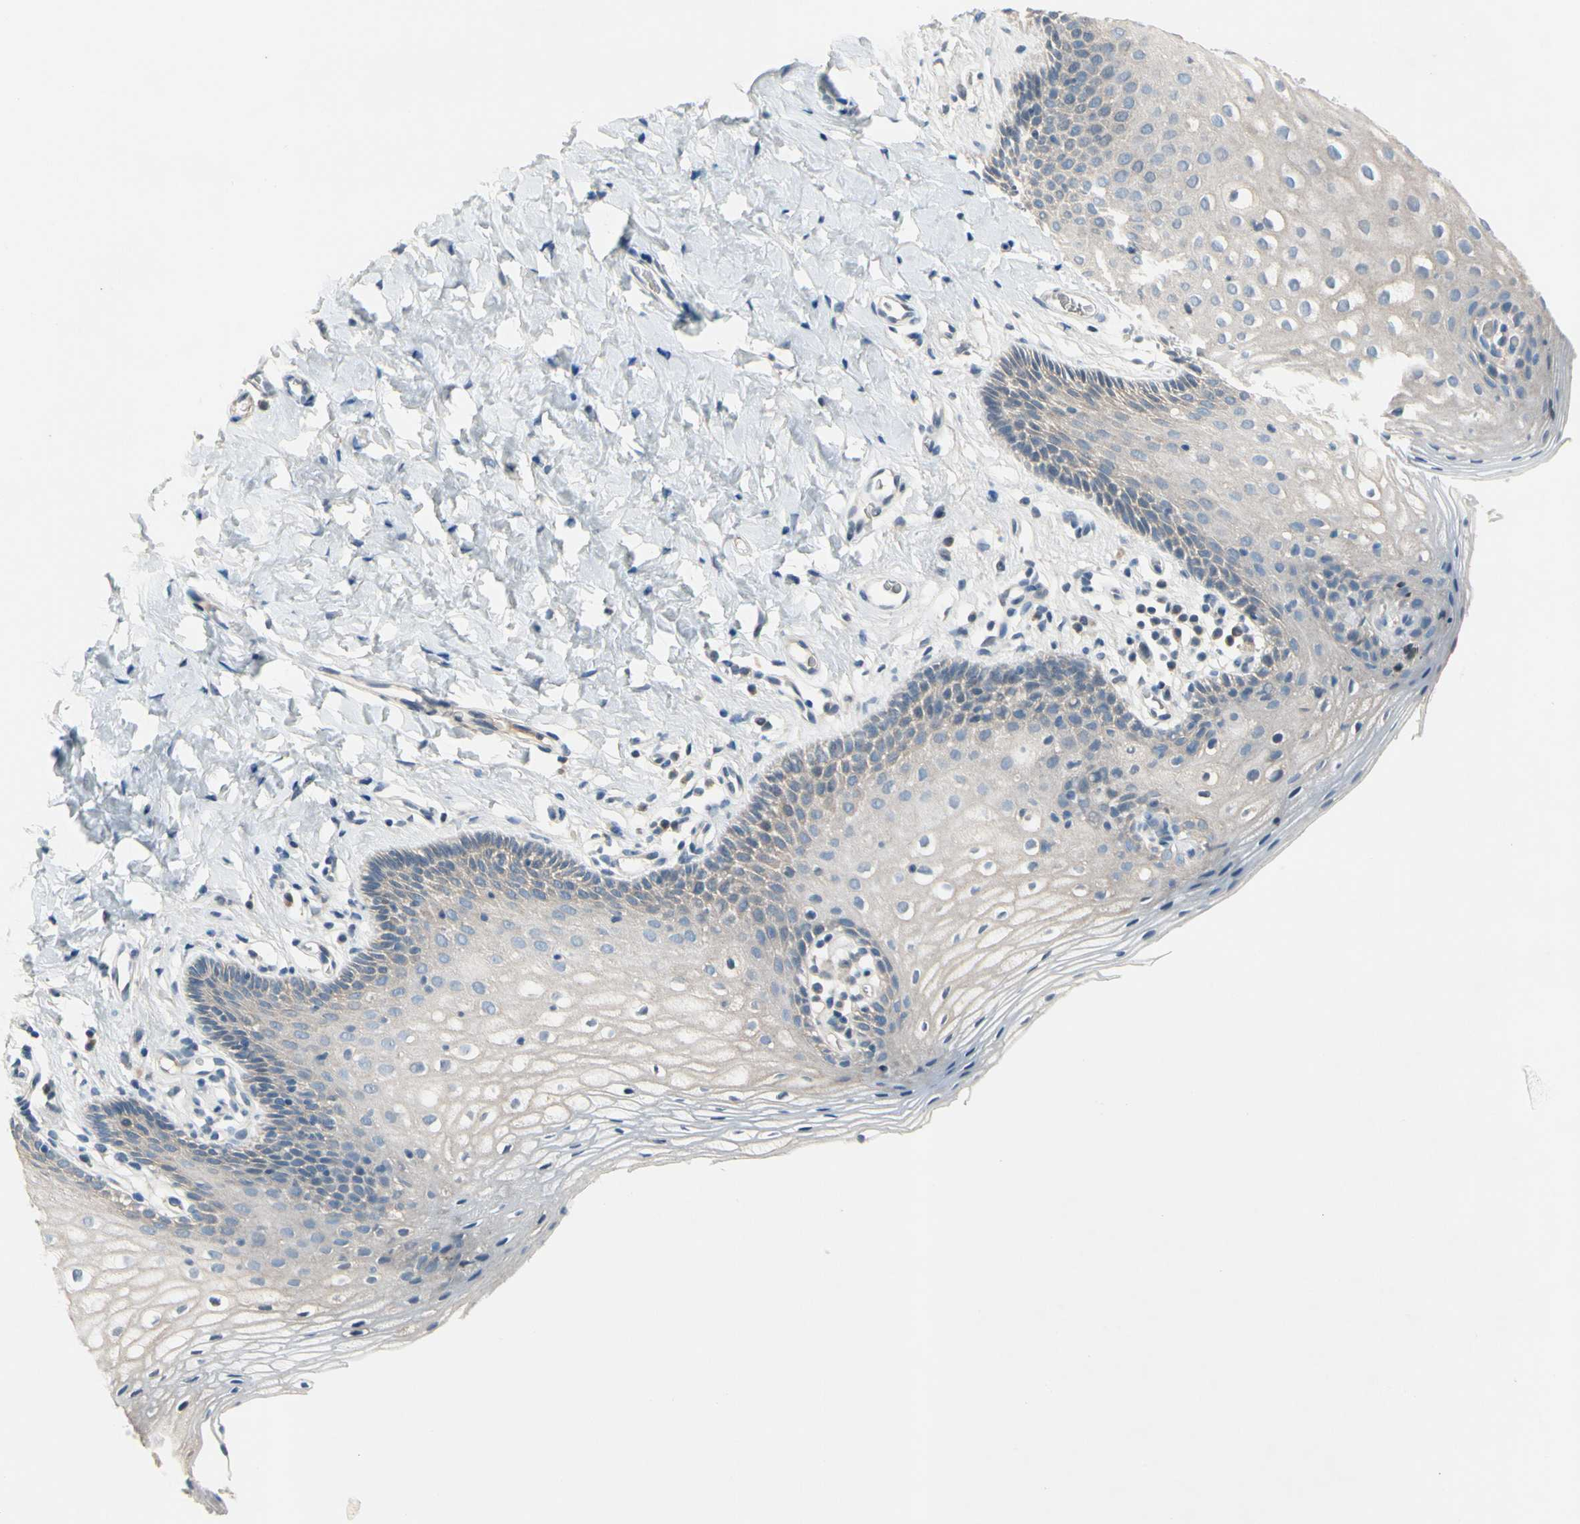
{"staining": {"intensity": "weak", "quantity": "25%-75%", "location": "cytoplasmic/membranous"}, "tissue": "vagina", "cell_type": "Squamous epithelial cells", "image_type": "normal", "snomed": [{"axis": "morphology", "description": "Normal tissue, NOS"}, {"axis": "topography", "description": "Vagina"}], "caption": "Brown immunohistochemical staining in benign vagina demonstrates weak cytoplasmic/membranous expression in about 25%-75% of squamous epithelial cells.", "gene": "PIP5K1B", "patient": {"sex": "female", "age": 55}}